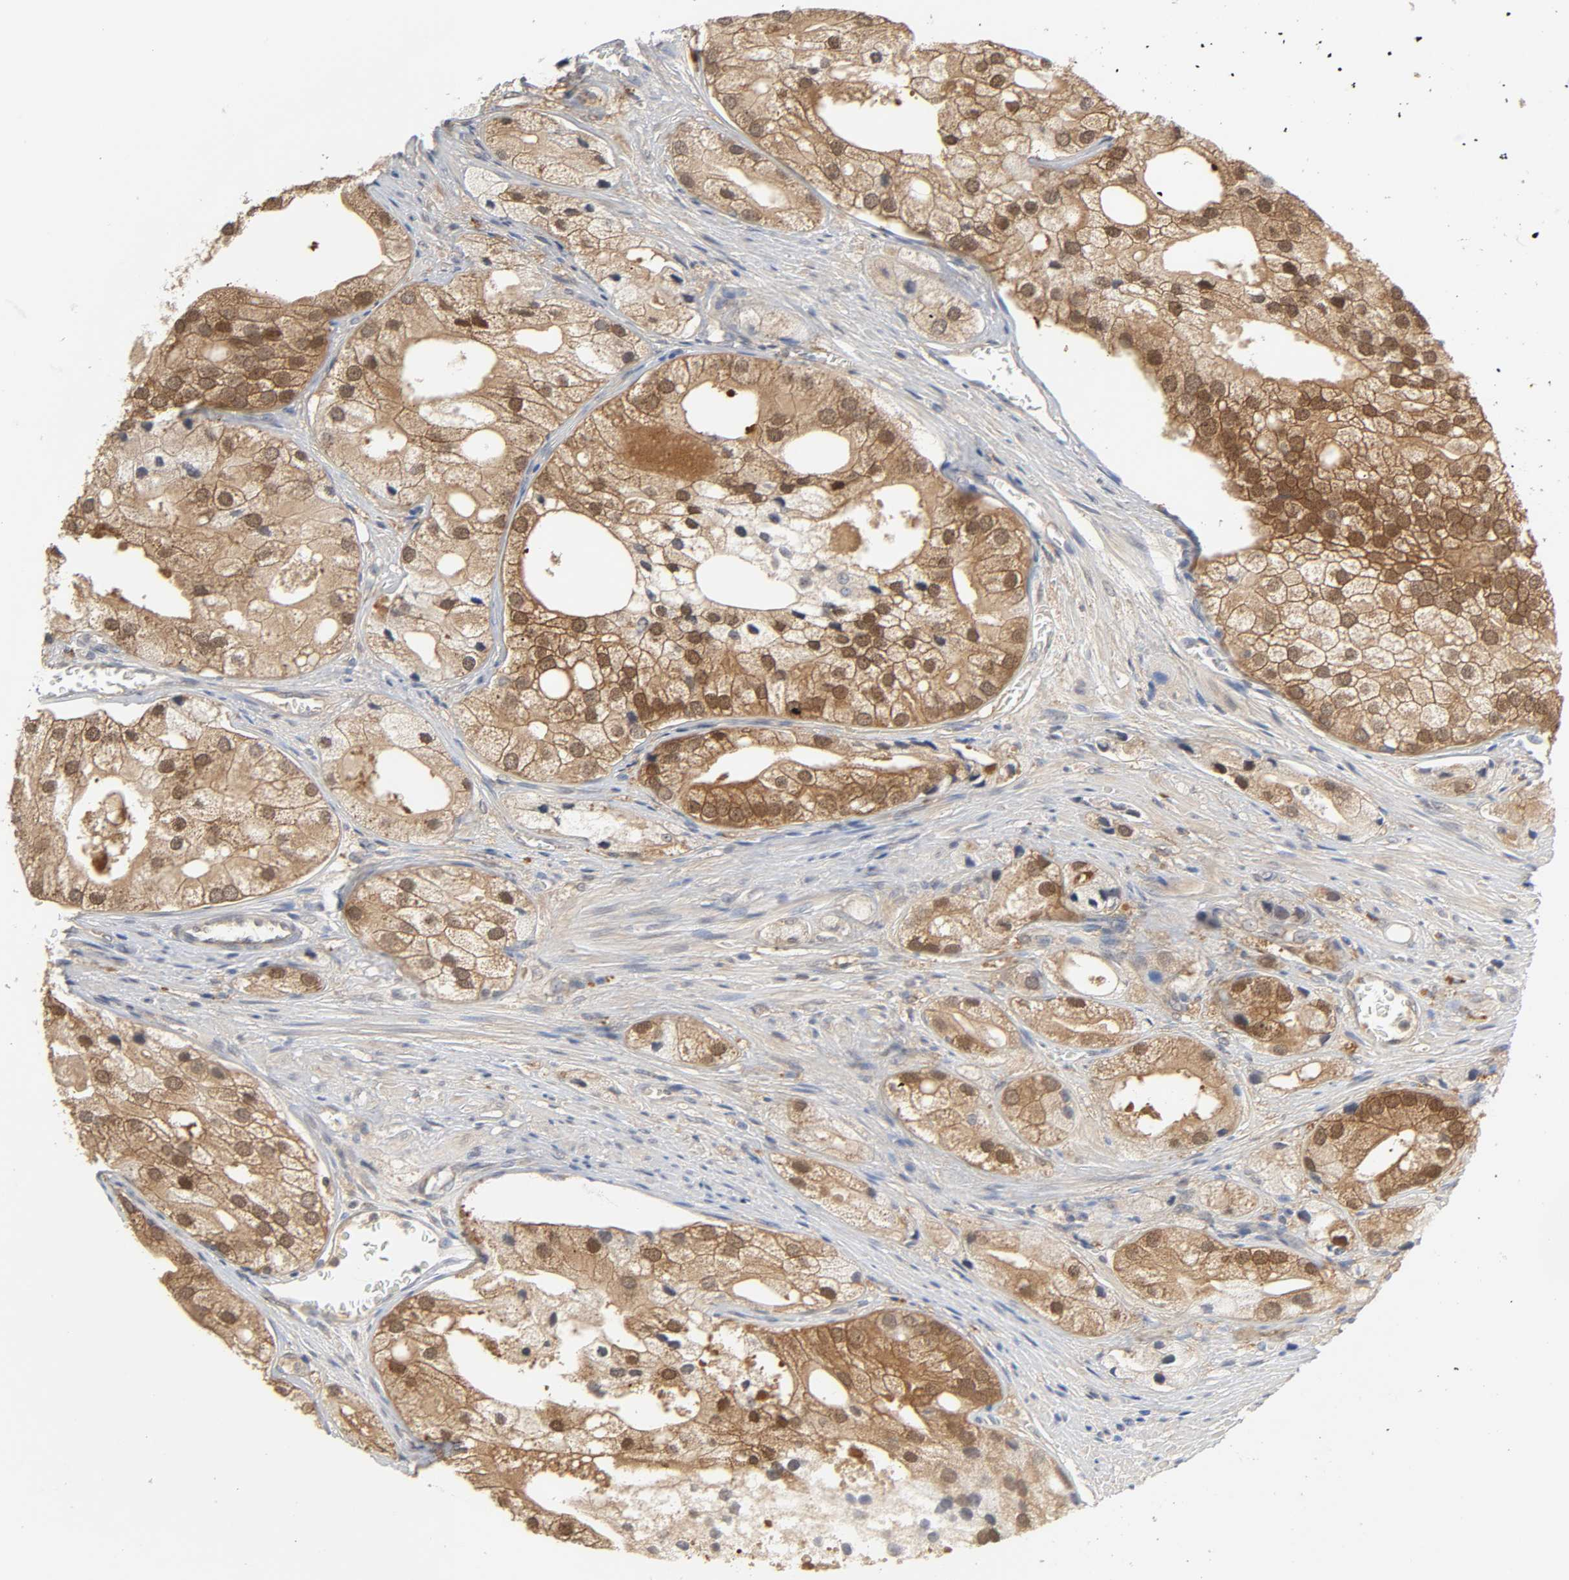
{"staining": {"intensity": "moderate", "quantity": ">75%", "location": "cytoplasmic/membranous,nuclear"}, "tissue": "prostate cancer", "cell_type": "Tumor cells", "image_type": "cancer", "snomed": [{"axis": "morphology", "description": "Adenocarcinoma, Low grade"}, {"axis": "topography", "description": "Prostate"}], "caption": "IHC histopathology image of neoplastic tissue: prostate cancer stained using IHC reveals medium levels of moderate protein expression localized specifically in the cytoplasmic/membranous and nuclear of tumor cells, appearing as a cytoplasmic/membranous and nuclear brown color.", "gene": "MIF", "patient": {"sex": "male", "age": 69}}